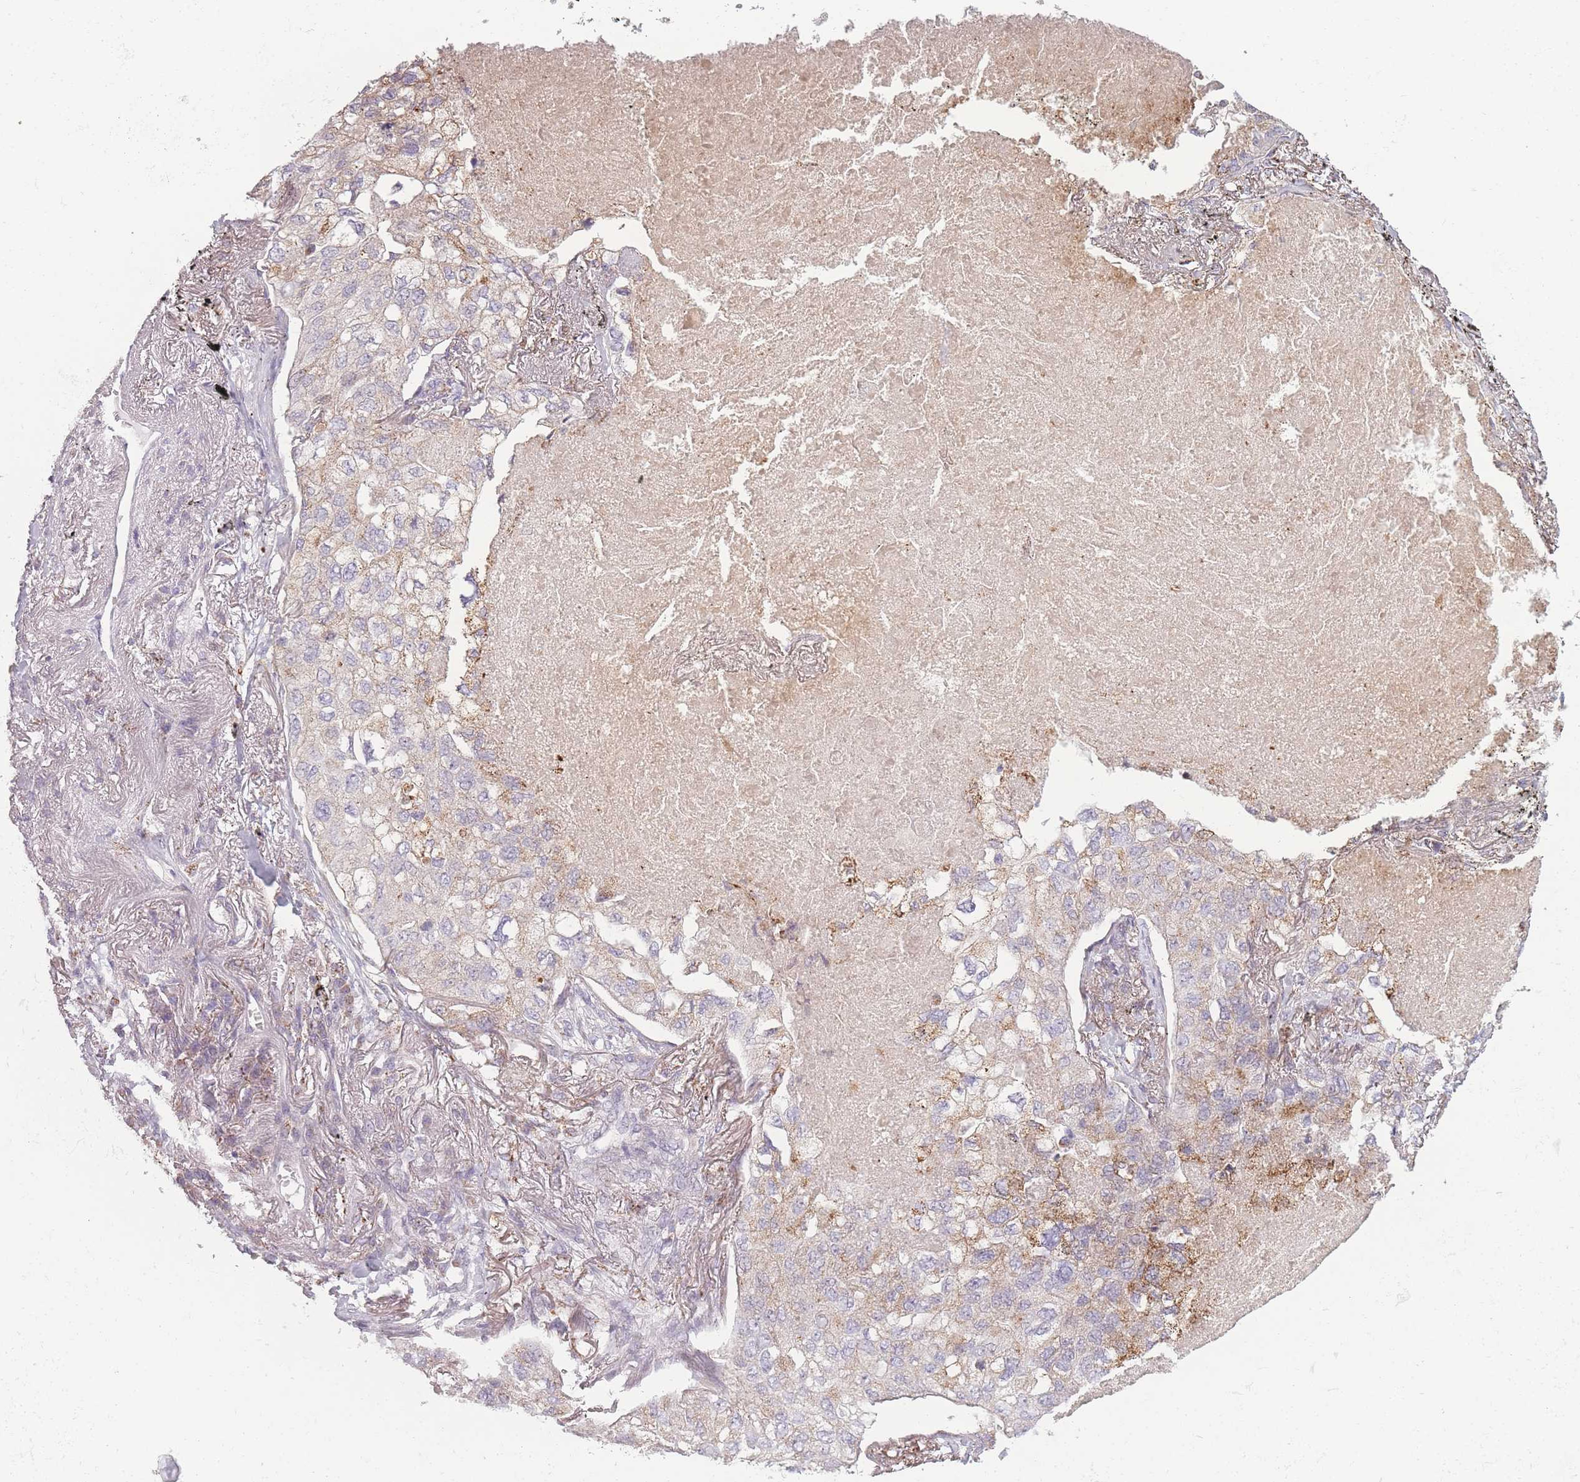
{"staining": {"intensity": "moderate", "quantity": "<25%", "location": "cytoplasmic/membranous"}, "tissue": "lung cancer", "cell_type": "Tumor cells", "image_type": "cancer", "snomed": [{"axis": "morphology", "description": "Adenocarcinoma, NOS"}, {"axis": "topography", "description": "Lung"}], "caption": "Protein positivity by immunohistochemistry (IHC) shows moderate cytoplasmic/membranous staining in approximately <25% of tumor cells in lung adenocarcinoma.", "gene": "PEX11B", "patient": {"sex": "male", "age": 65}}